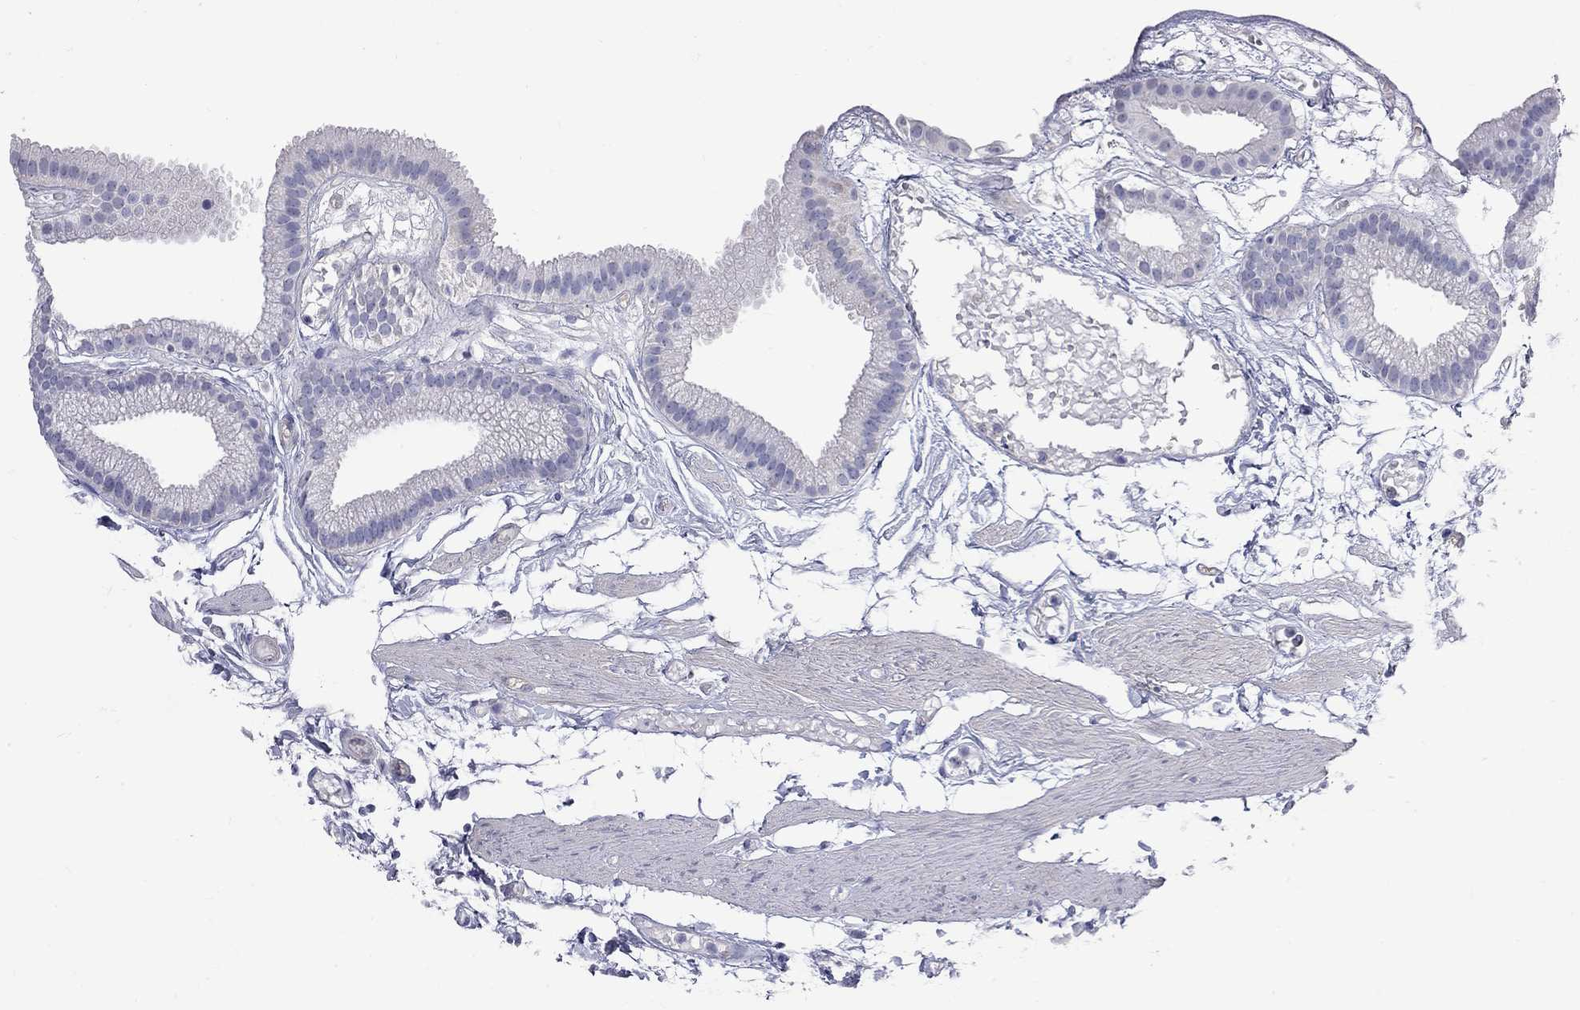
{"staining": {"intensity": "negative", "quantity": "none", "location": "none"}, "tissue": "gallbladder", "cell_type": "Glandular cells", "image_type": "normal", "snomed": [{"axis": "morphology", "description": "Normal tissue, NOS"}, {"axis": "topography", "description": "Gallbladder"}], "caption": "Immunohistochemistry (IHC) histopathology image of normal gallbladder: gallbladder stained with DAB demonstrates no significant protein positivity in glandular cells.", "gene": "KCND2", "patient": {"sex": "female", "age": 45}}